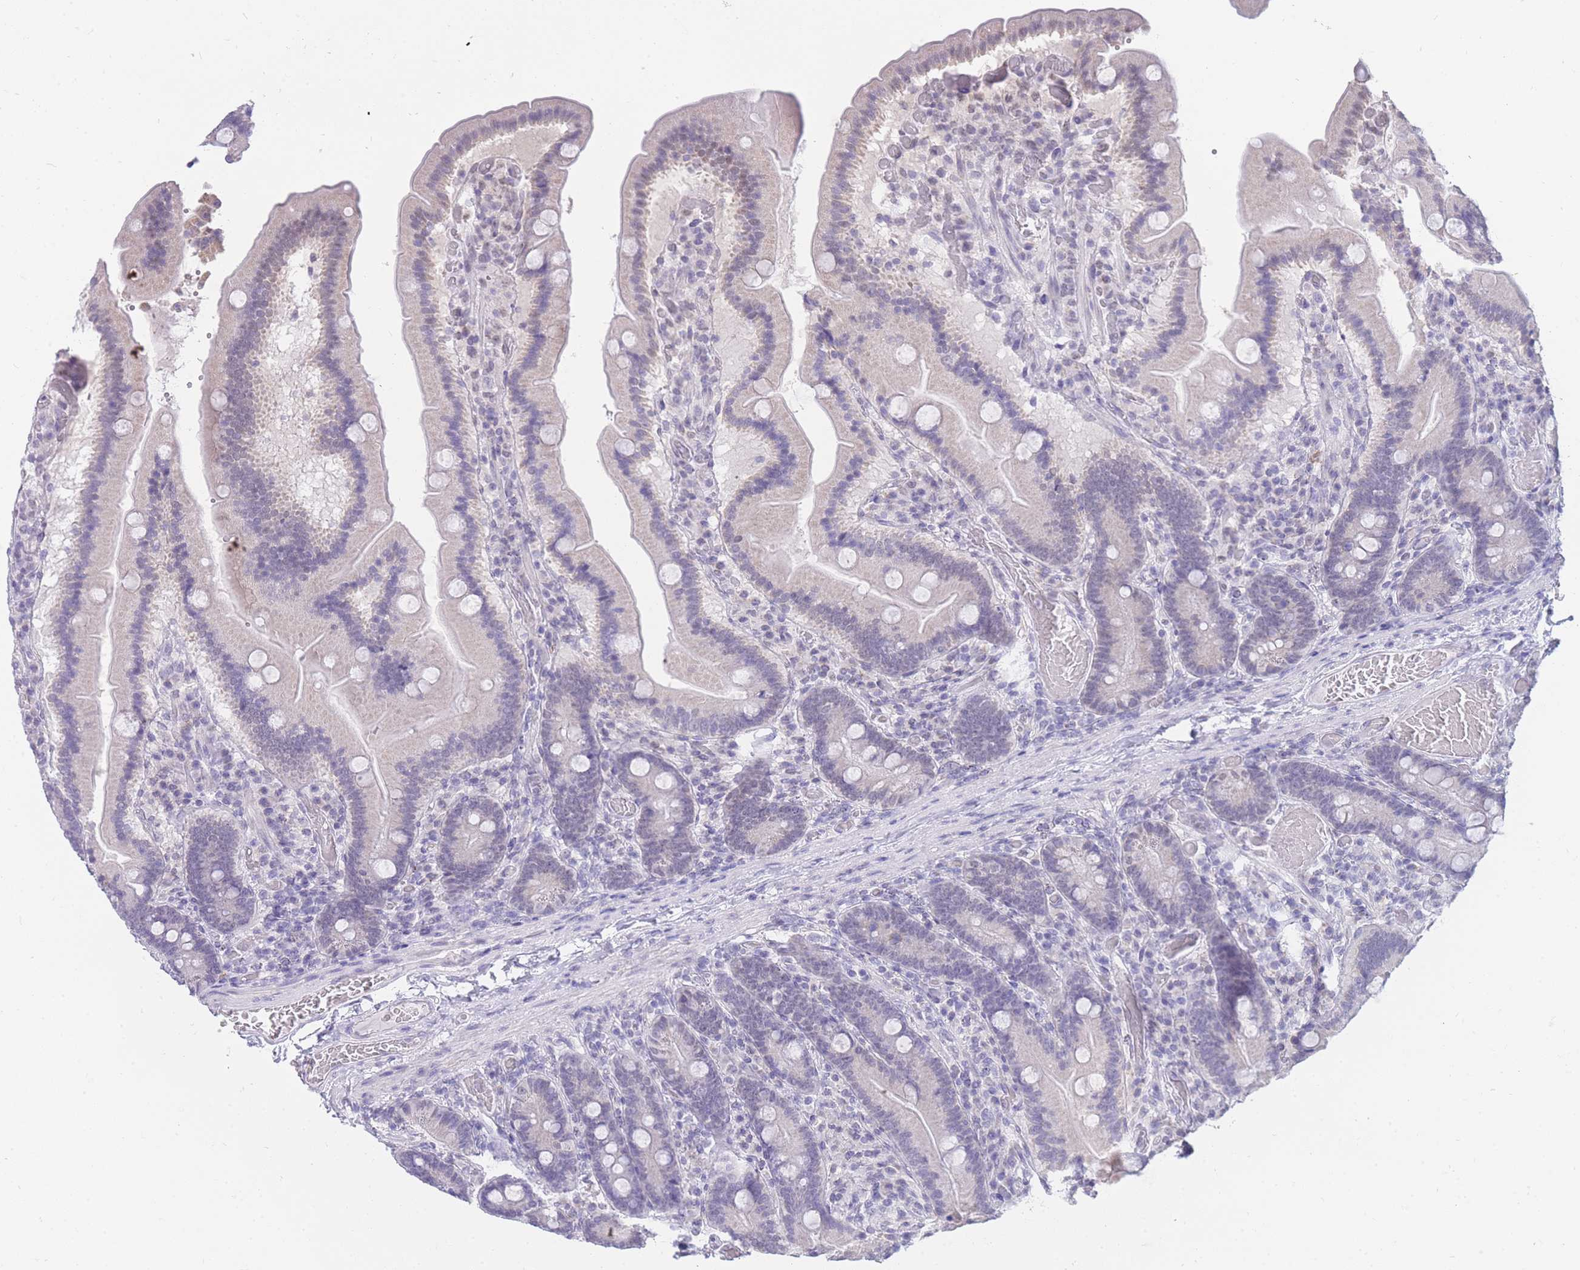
{"staining": {"intensity": "negative", "quantity": "none", "location": "none"}, "tissue": "duodenum", "cell_type": "Glandular cells", "image_type": "normal", "snomed": [{"axis": "morphology", "description": "Normal tissue, NOS"}, {"axis": "topography", "description": "Duodenum"}], "caption": "High magnification brightfield microscopy of benign duodenum stained with DAB (brown) and counterstained with hematoxylin (blue): glandular cells show no significant expression. (DAB (3,3'-diaminobenzidine) immunohistochemistry (IHC) with hematoxylin counter stain).", "gene": "FRAT2", "patient": {"sex": "female", "age": 62}}